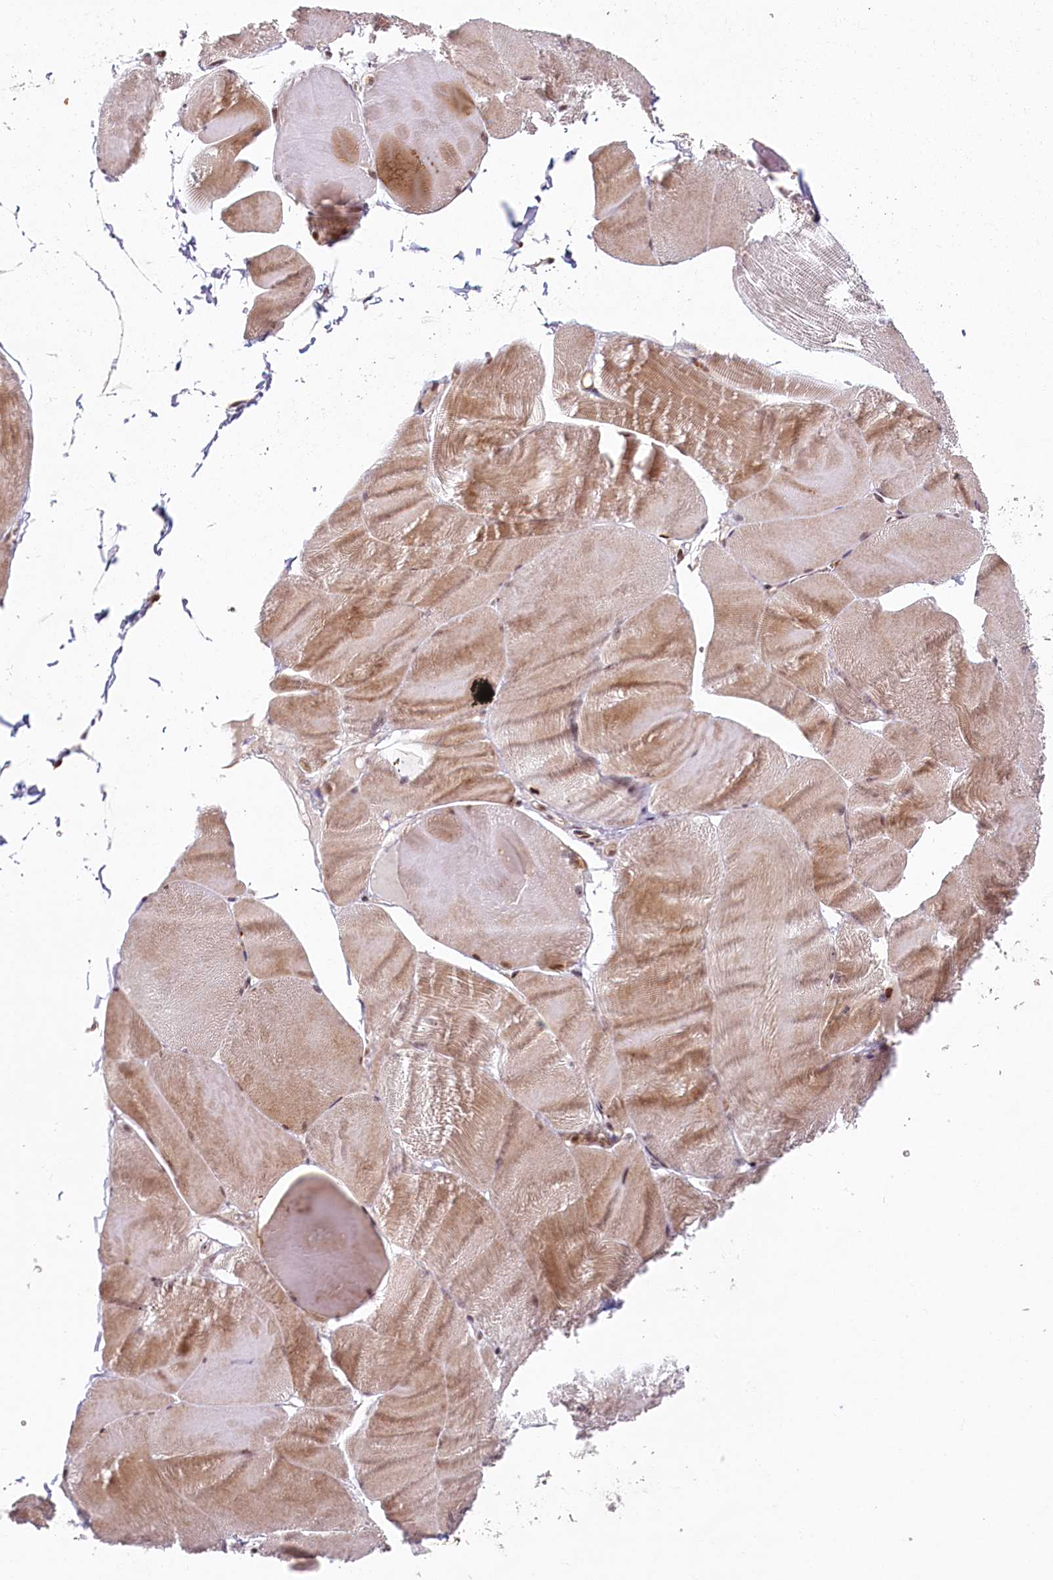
{"staining": {"intensity": "moderate", "quantity": ">75%", "location": "cytoplasmic/membranous"}, "tissue": "skeletal muscle", "cell_type": "Myocytes", "image_type": "normal", "snomed": [{"axis": "morphology", "description": "Normal tissue, NOS"}, {"axis": "morphology", "description": "Basal cell carcinoma"}, {"axis": "topography", "description": "Skeletal muscle"}], "caption": "Immunohistochemistry micrograph of benign skeletal muscle stained for a protein (brown), which demonstrates medium levels of moderate cytoplasmic/membranous expression in approximately >75% of myocytes.", "gene": "FAM204A", "patient": {"sex": "female", "age": 64}}